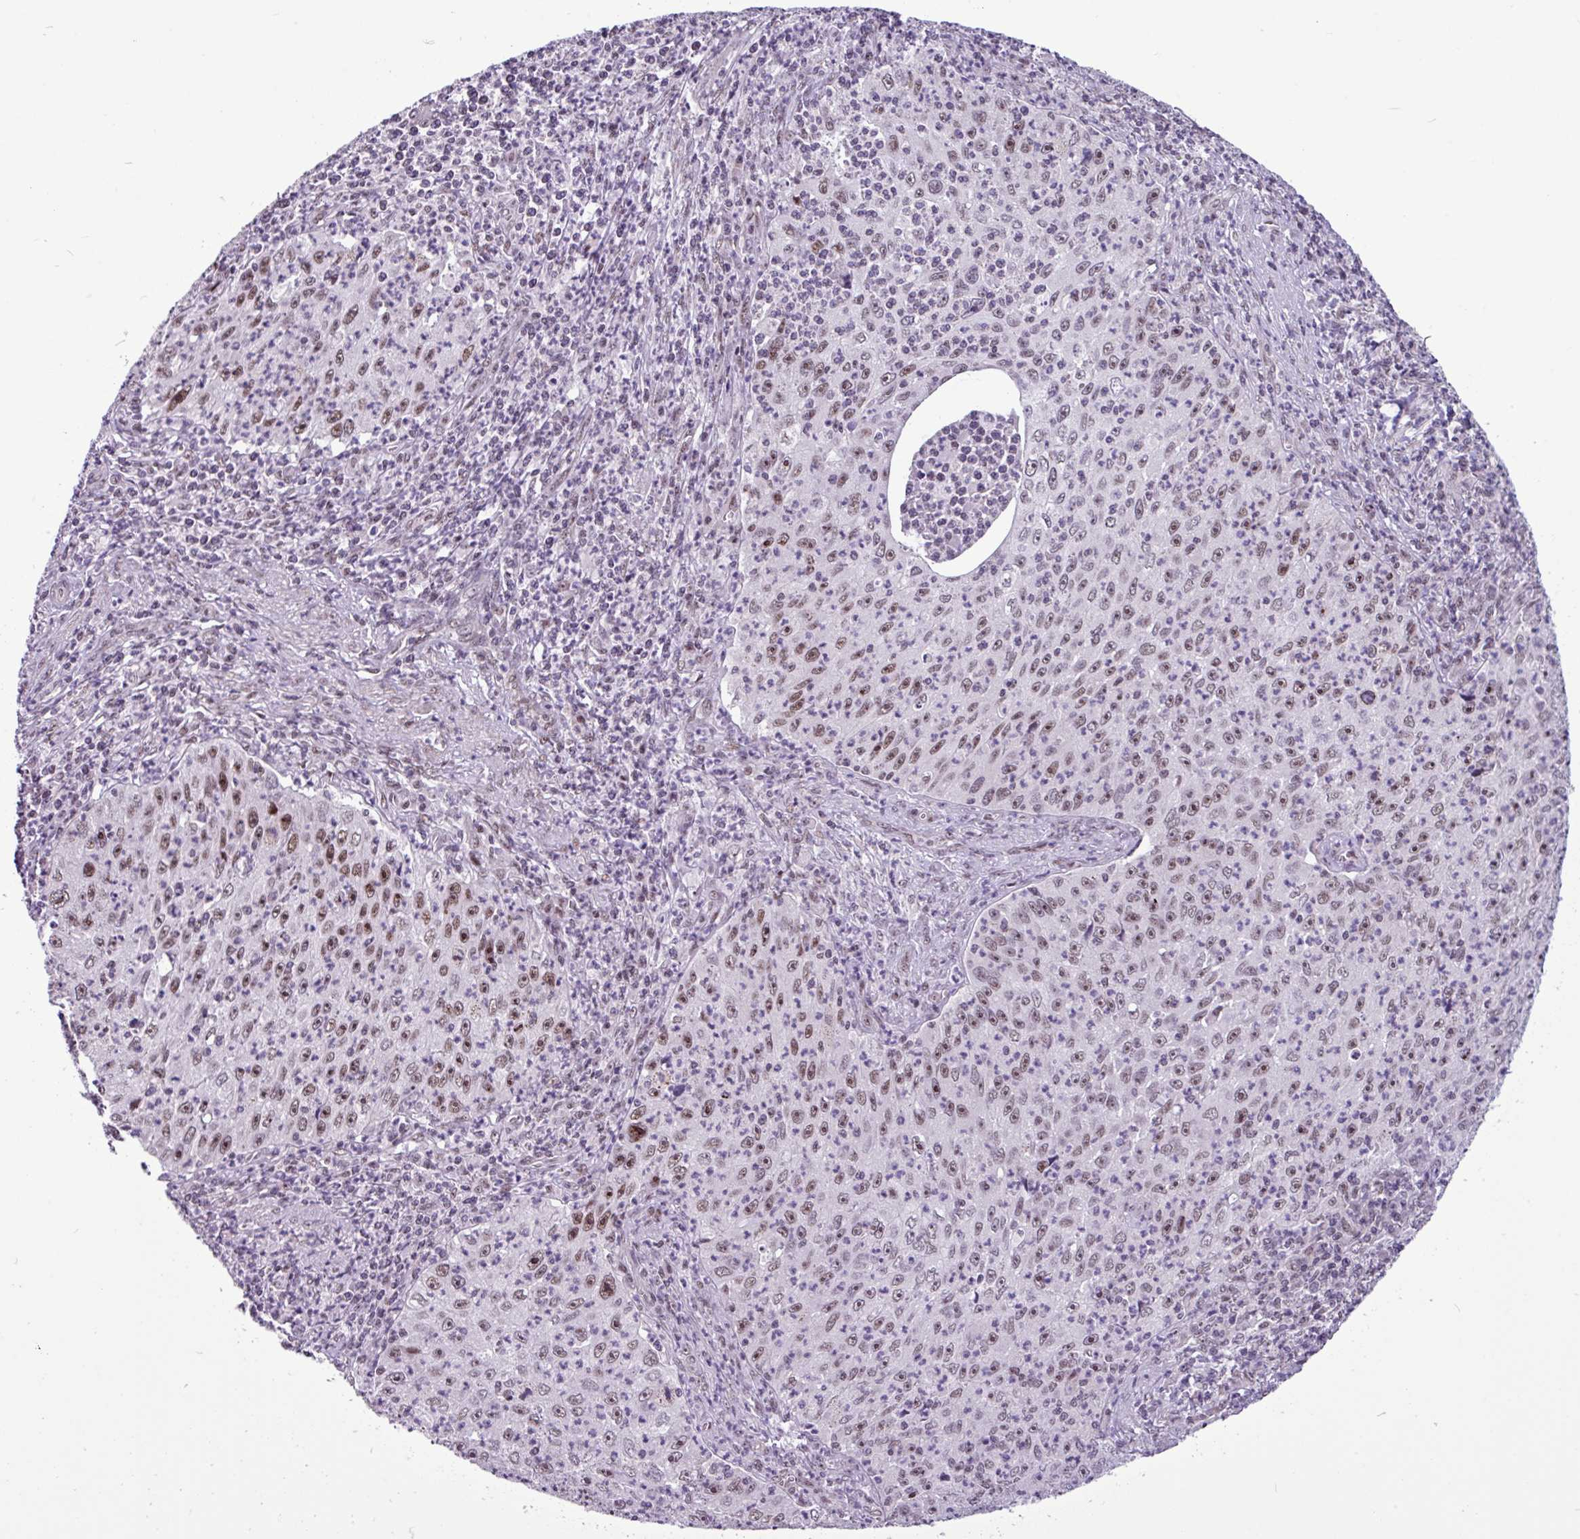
{"staining": {"intensity": "moderate", "quantity": "25%-75%", "location": "nuclear"}, "tissue": "cervical cancer", "cell_type": "Tumor cells", "image_type": "cancer", "snomed": [{"axis": "morphology", "description": "Squamous cell carcinoma, NOS"}, {"axis": "topography", "description": "Cervix"}], "caption": "Moderate nuclear expression for a protein is appreciated in approximately 25%-75% of tumor cells of cervical cancer (squamous cell carcinoma) using immunohistochemistry (IHC).", "gene": "UTP18", "patient": {"sex": "female", "age": 30}}